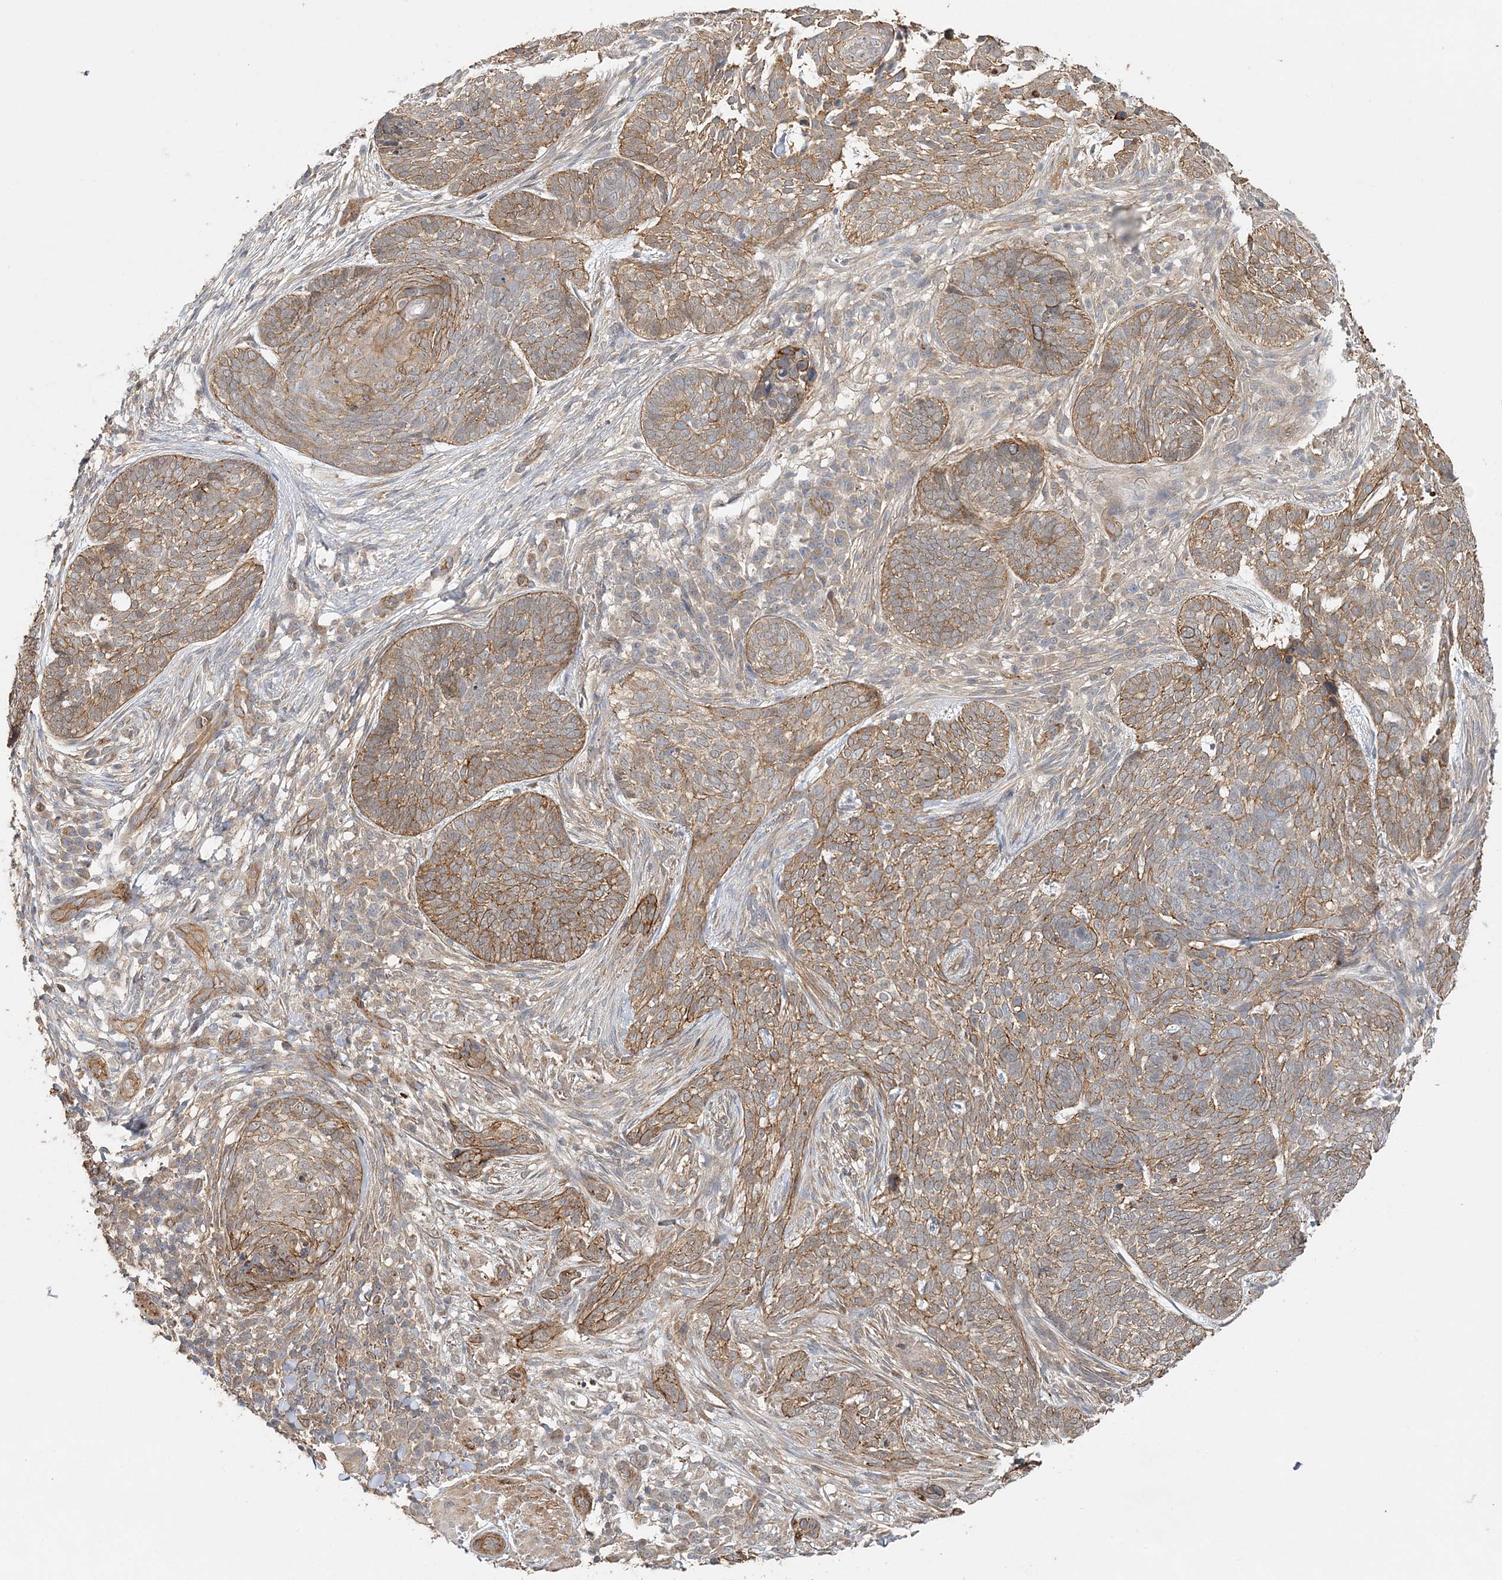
{"staining": {"intensity": "moderate", "quantity": ">75%", "location": "cytoplasmic/membranous"}, "tissue": "skin cancer", "cell_type": "Tumor cells", "image_type": "cancer", "snomed": [{"axis": "morphology", "description": "Basal cell carcinoma"}, {"axis": "topography", "description": "Skin"}], "caption": "The image demonstrates staining of skin cancer, revealing moderate cytoplasmic/membranous protein expression (brown color) within tumor cells.", "gene": "MAT2B", "patient": {"sex": "female", "age": 64}}